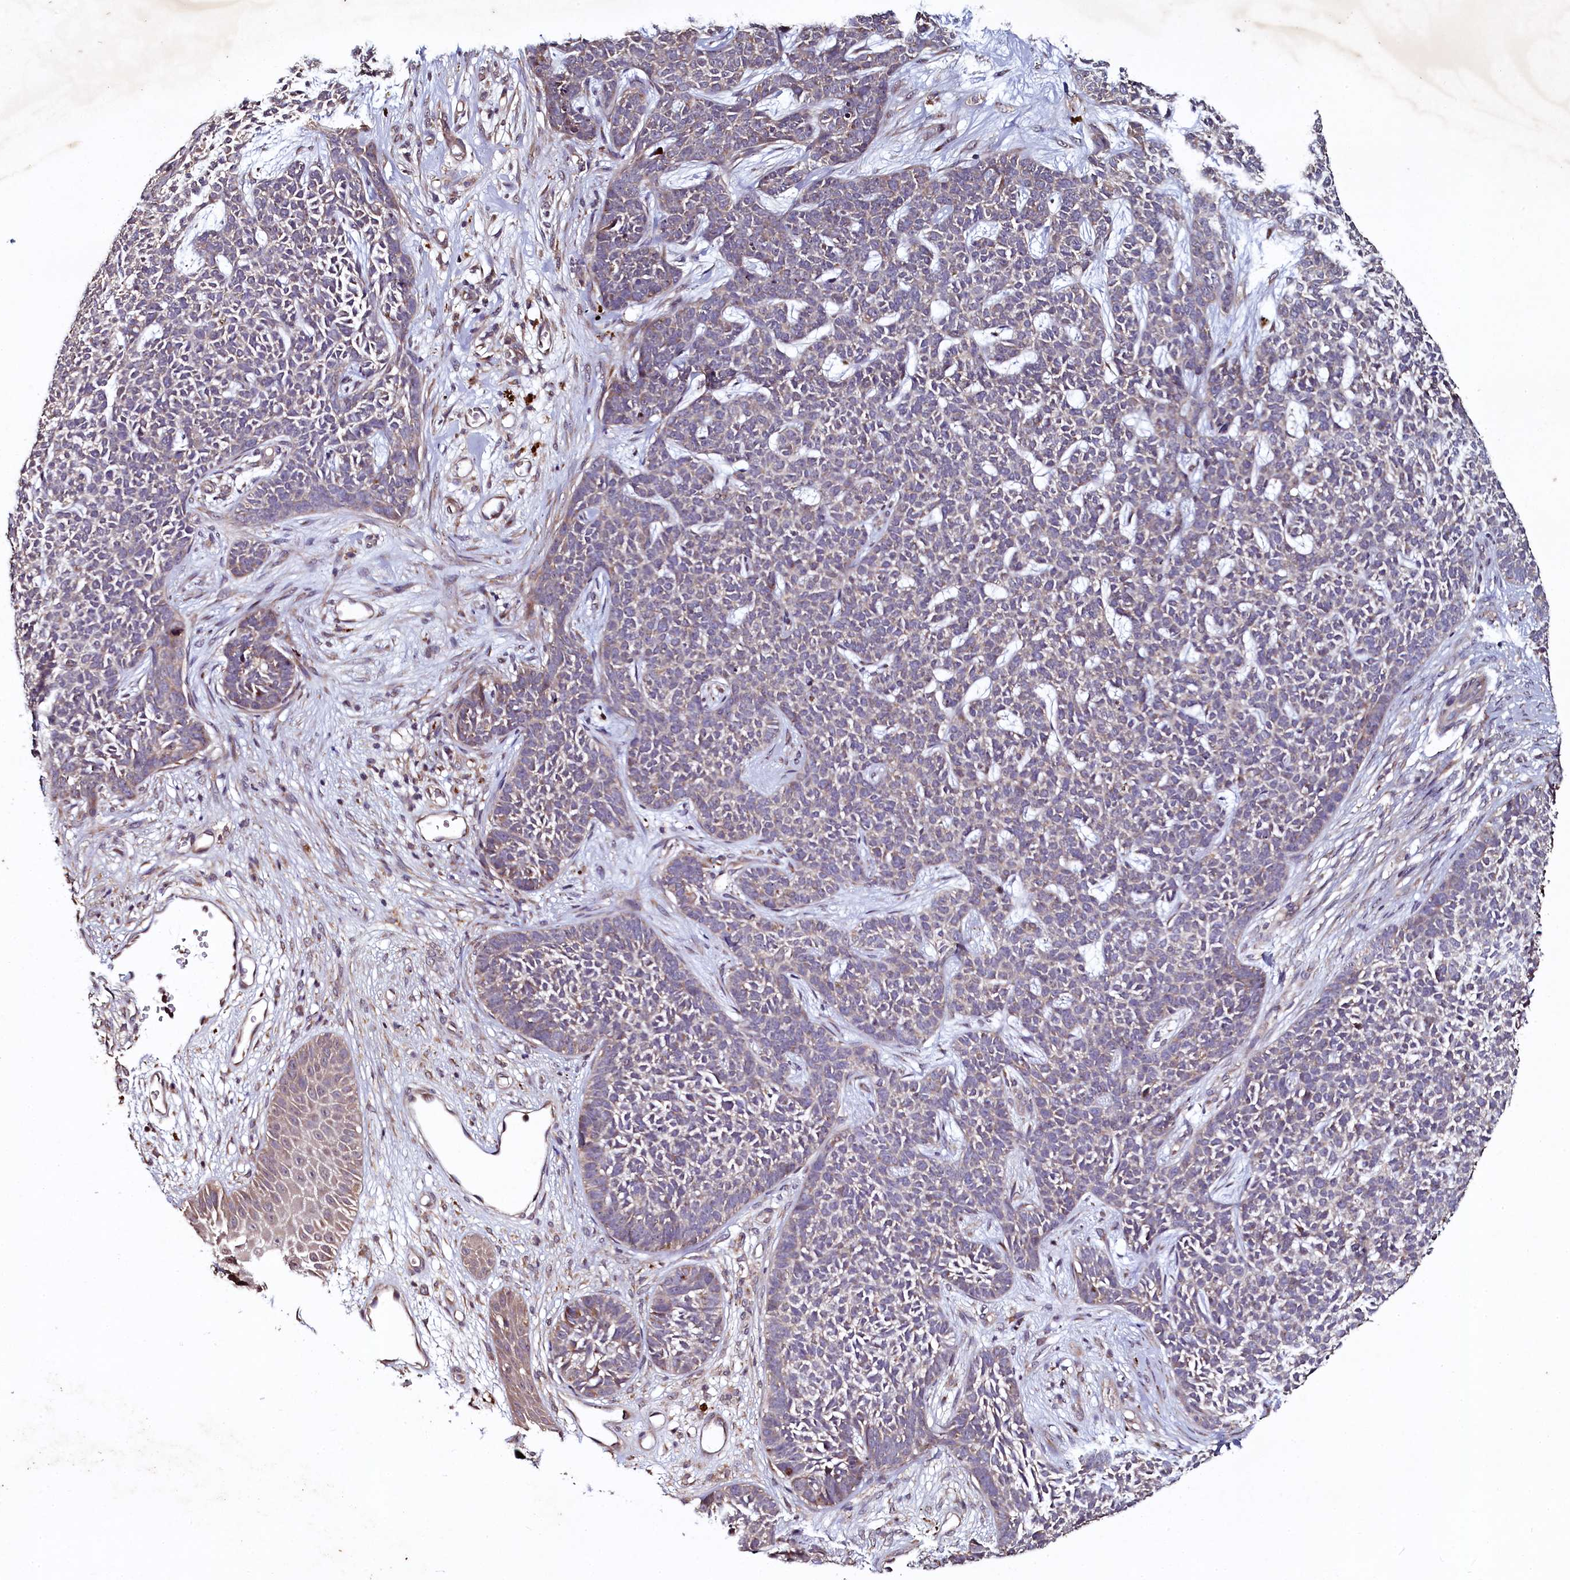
{"staining": {"intensity": "weak", "quantity": "25%-75%", "location": "cytoplasmic/membranous"}, "tissue": "skin cancer", "cell_type": "Tumor cells", "image_type": "cancer", "snomed": [{"axis": "morphology", "description": "Basal cell carcinoma"}, {"axis": "topography", "description": "Skin"}], "caption": "The histopathology image demonstrates staining of skin cancer, revealing weak cytoplasmic/membranous protein staining (brown color) within tumor cells.", "gene": "SEC24C", "patient": {"sex": "female", "age": 84}}